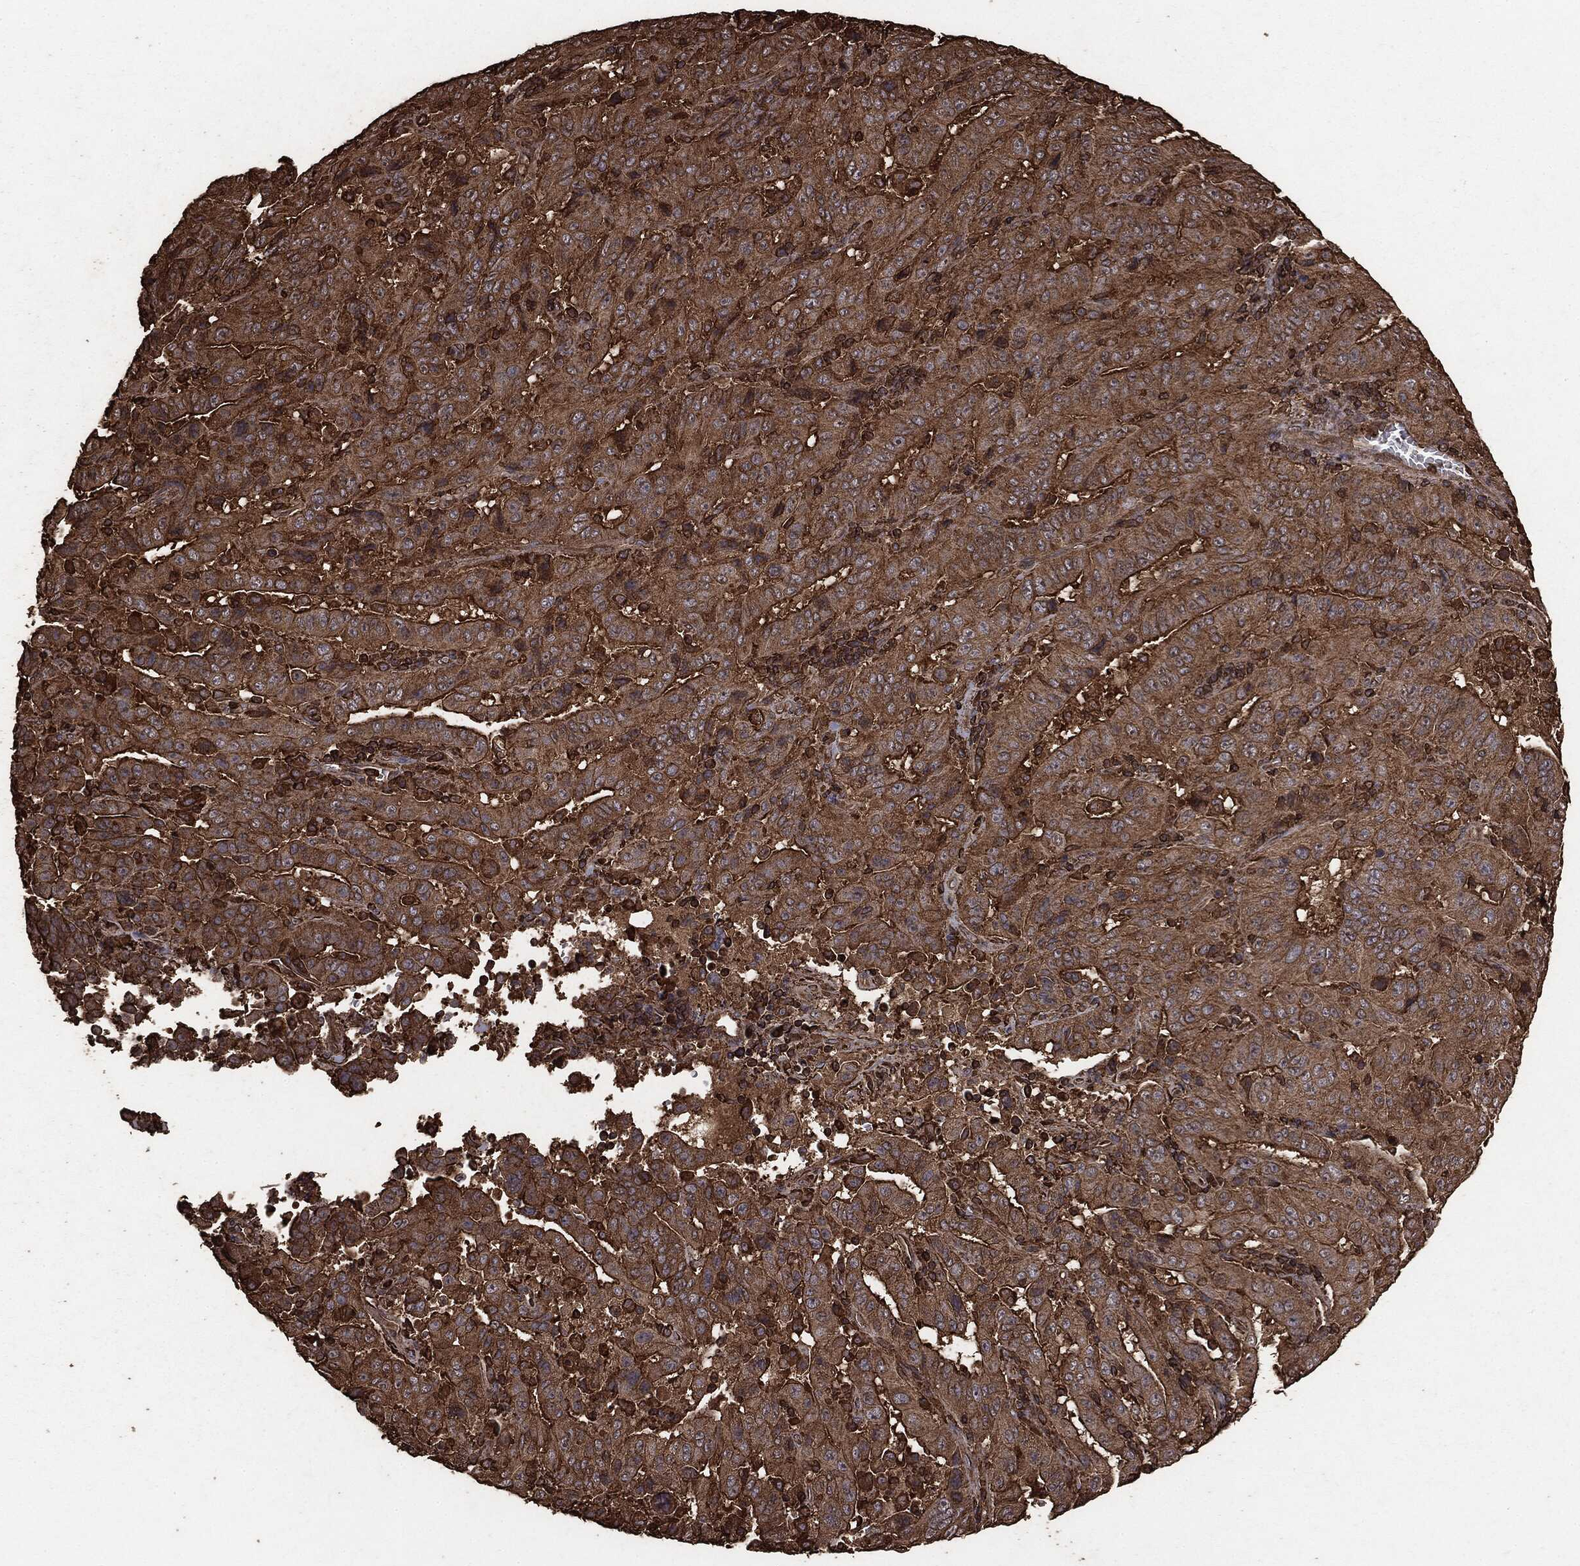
{"staining": {"intensity": "strong", "quantity": ">75%", "location": "cytoplasmic/membranous"}, "tissue": "pancreatic cancer", "cell_type": "Tumor cells", "image_type": "cancer", "snomed": [{"axis": "morphology", "description": "Adenocarcinoma, NOS"}, {"axis": "topography", "description": "Pancreas"}], "caption": "This is a photomicrograph of IHC staining of pancreatic cancer (adenocarcinoma), which shows strong staining in the cytoplasmic/membranous of tumor cells.", "gene": "MTOR", "patient": {"sex": "male", "age": 63}}